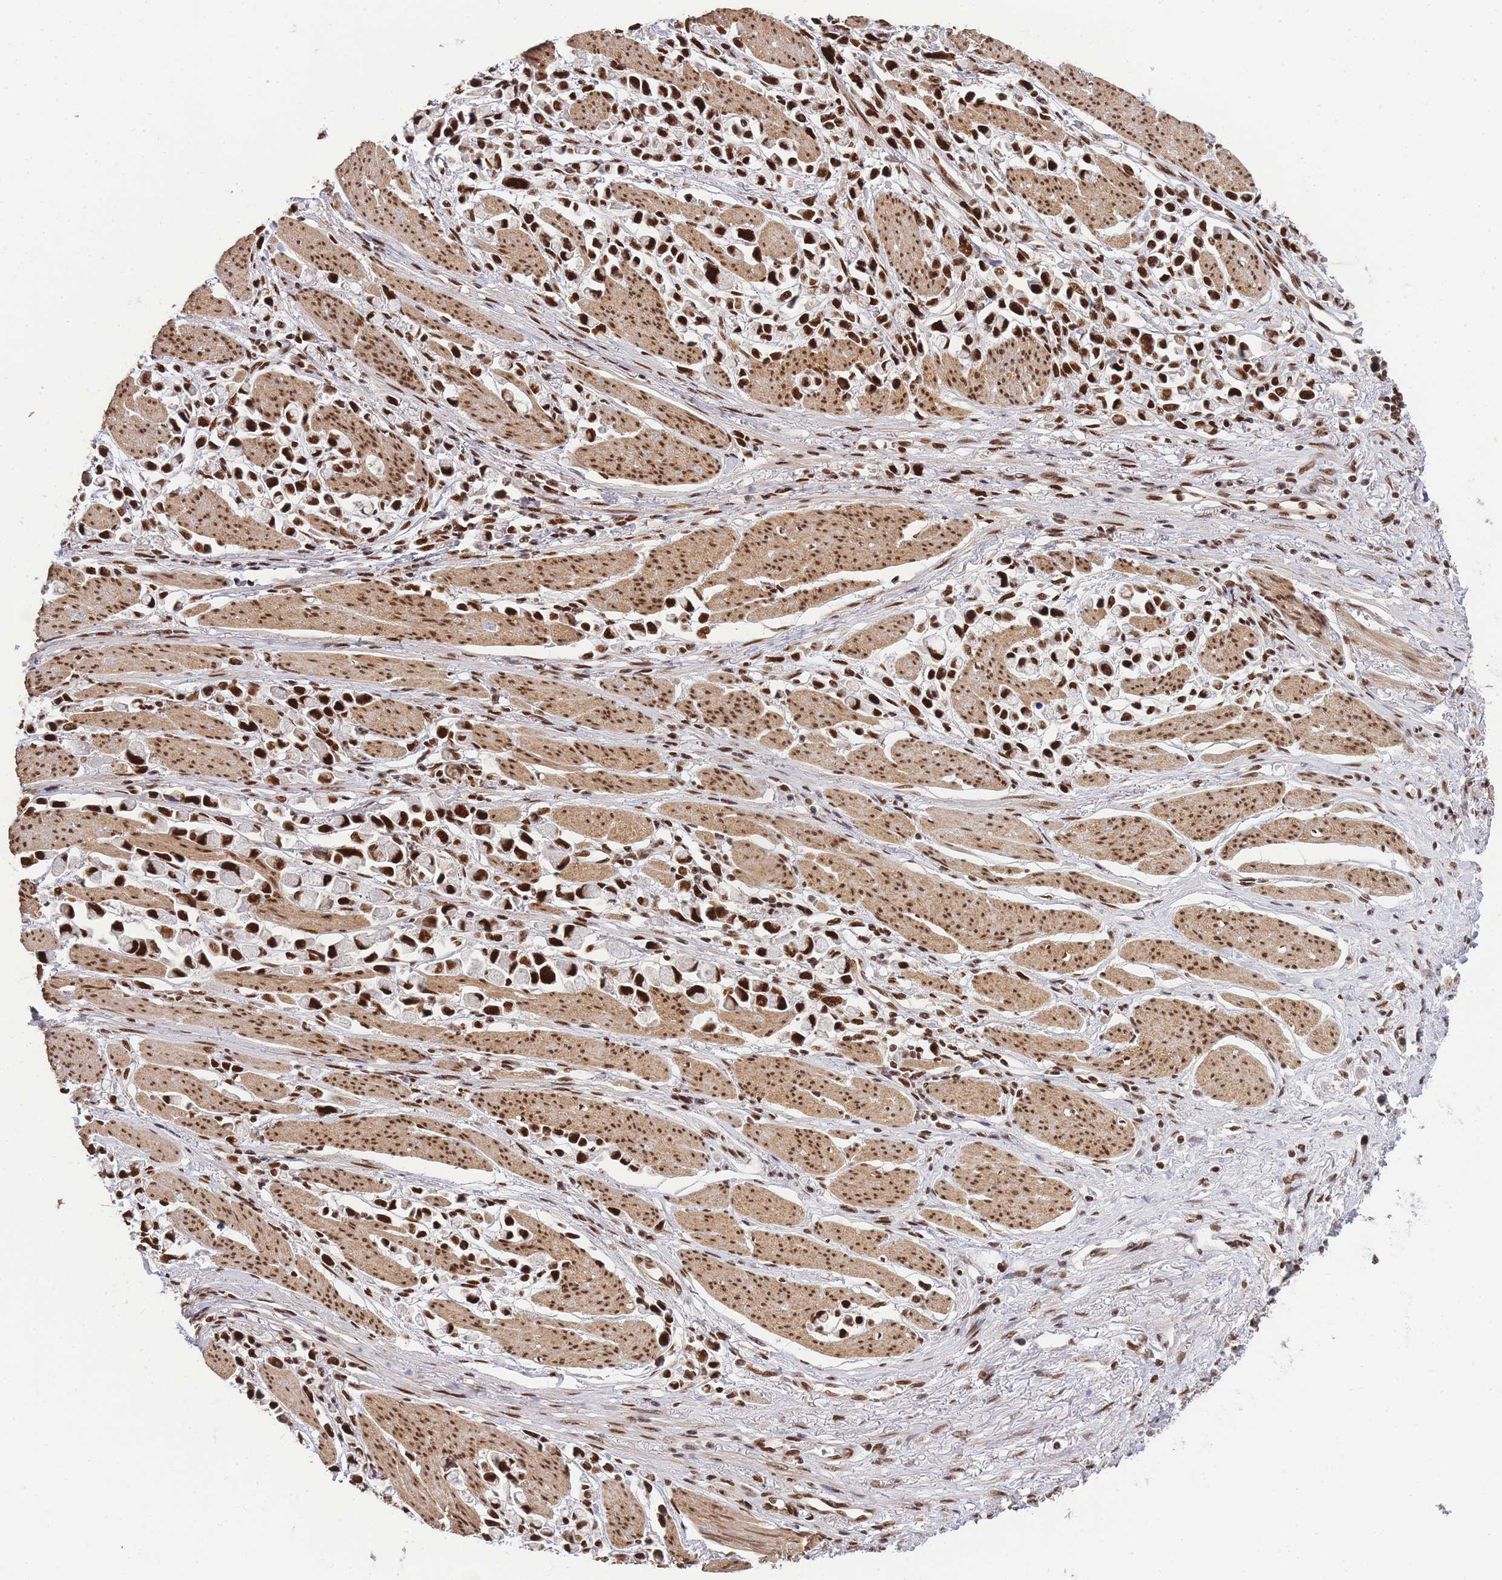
{"staining": {"intensity": "strong", "quantity": ">75%", "location": "nuclear"}, "tissue": "stomach cancer", "cell_type": "Tumor cells", "image_type": "cancer", "snomed": [{"axis": "morphology", "description": "Adenocarcinoma, NOS"}, {"axis": "topography", "description": "Stomach"}], "caption": "Immunohistochemical staining of adenocarcinoma (stomach) demonstrates strong nuclear protein staining in about >75% of tumor cells.", "gene": "PRKDC", "patient": {"sex": "female", "age": 81}}